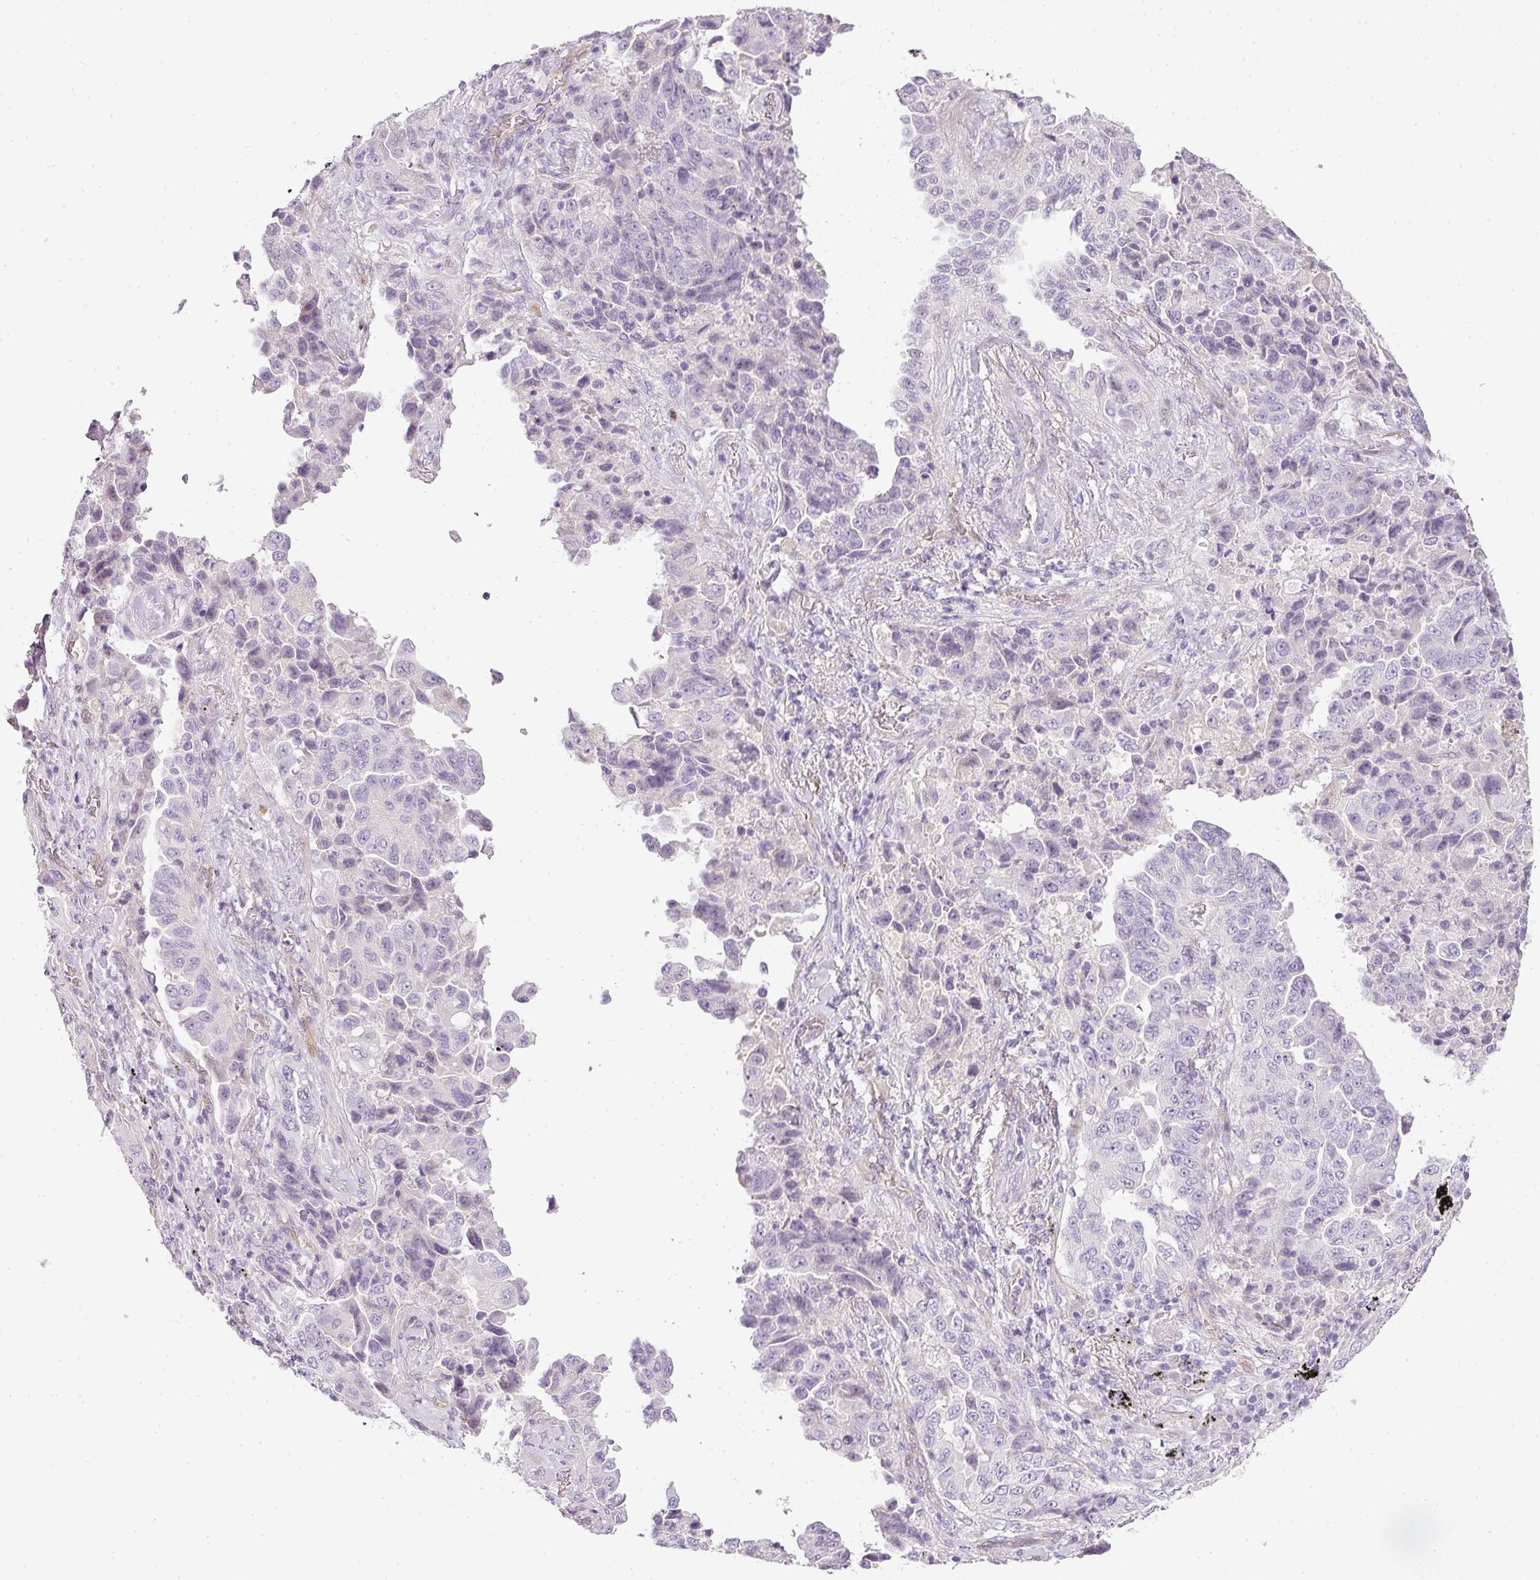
{"staining": {"intensity": "negative", "quantity": "none", "location": "none"}, "tissue": "lung cancer", "cell_type": "Tumor cells", "image_type": "cancer", "snomed": [{"axis": "morphology", "description": "Adenocarcinoma, NOS"}, {"axis": "topography", "description": "Lung"}], "caption": "A high-resolution photomicrograph shows immunohistochemistry (IHC) staining of adenocarcinoma (lung), which reveals no significant positivity in tumor cells.", "gene": "RAX2", "patient": {"sex": "female", "age": 51}}